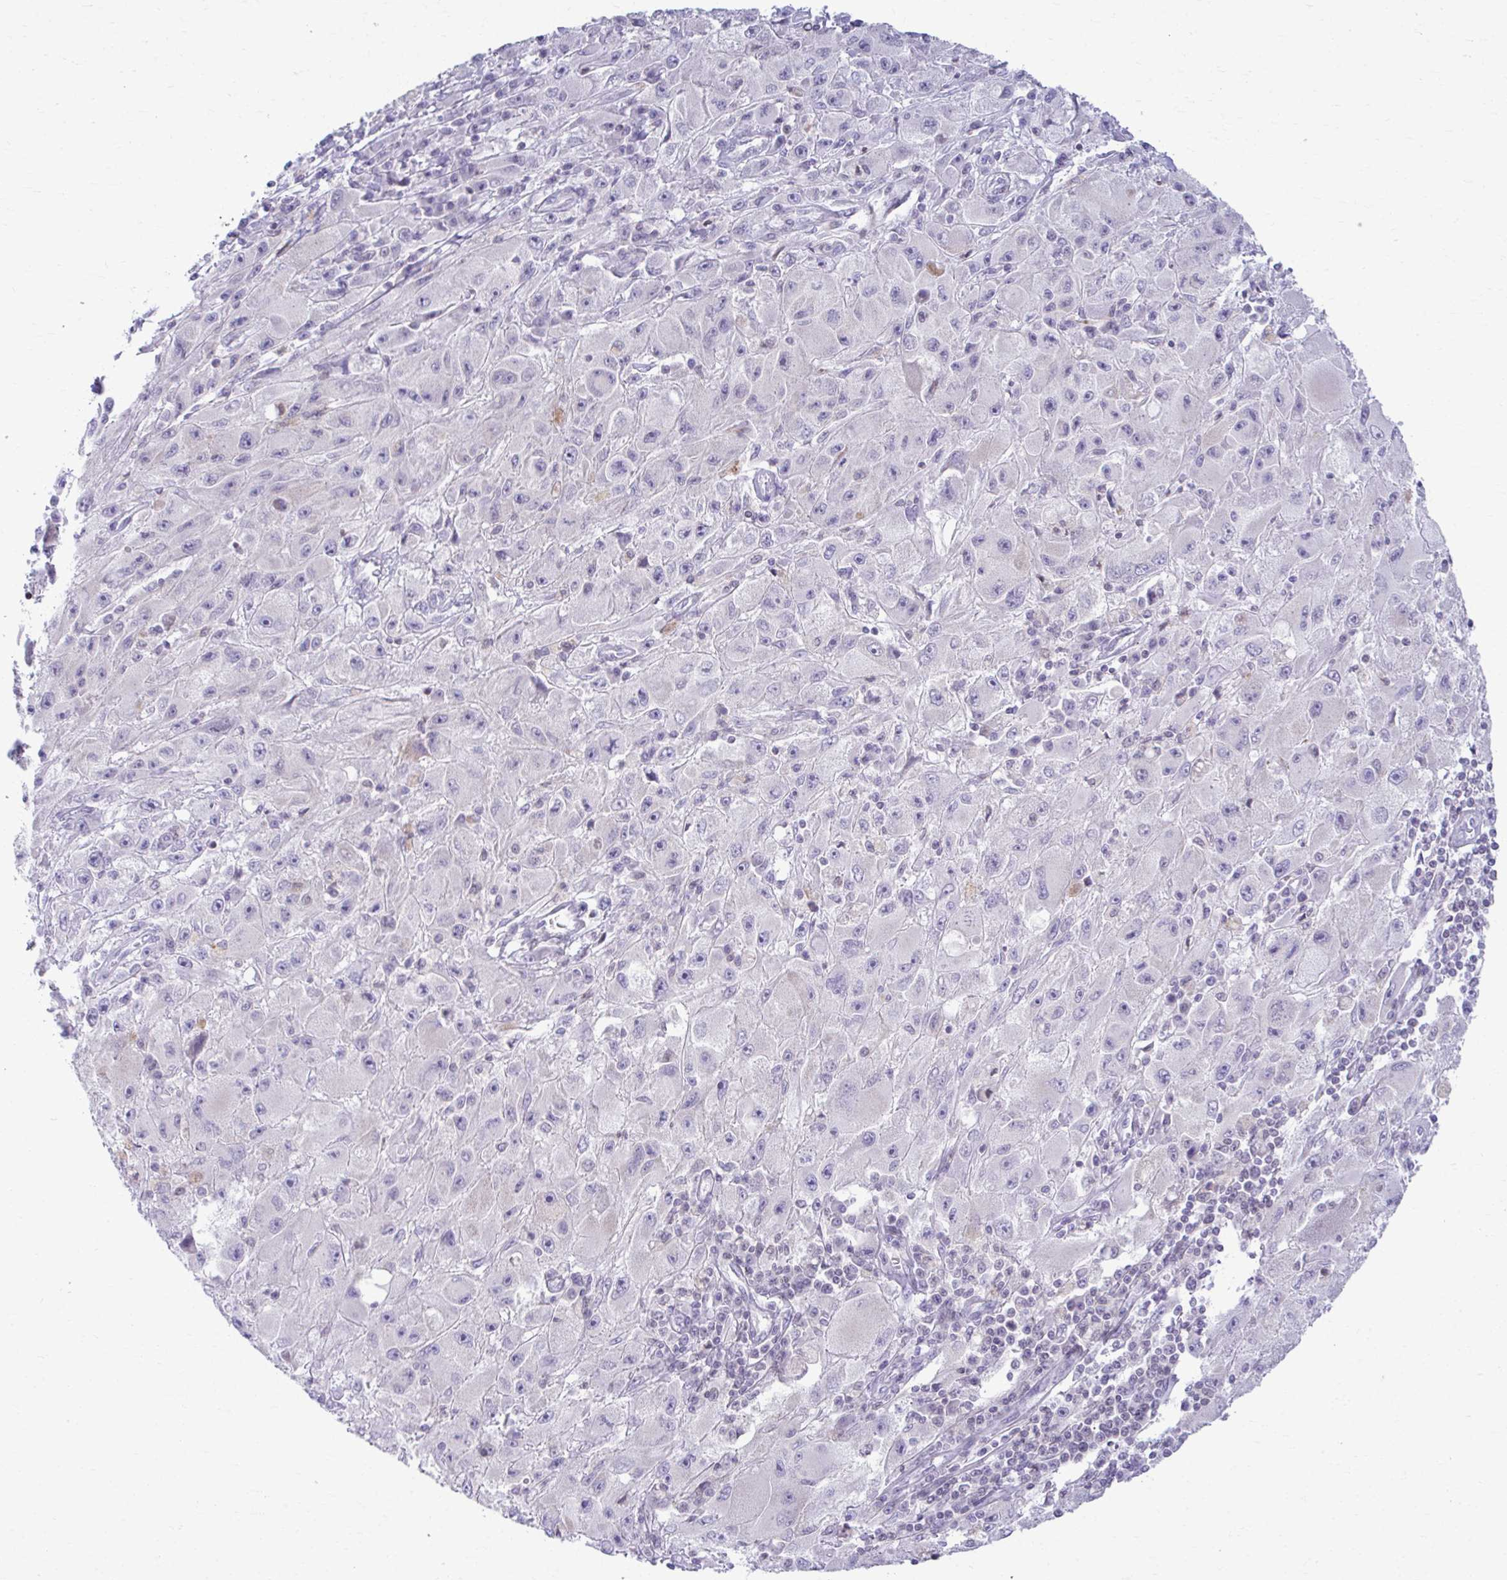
{"staining": {"intensity": "negative", "quantity": "none", "location": "none"}, "tissue": "melanoma", "cell_type": "Tumor cells", "image_type": "cancer", "snomed": [{"axis": "morphology", "description": "Malignant melanoma, Metastatic site"}, {"axis": "topography", "description": "Skin"}], "caption": "Melanoma was stained to show a protein in brown. There is no significant positivity in tumor cells.", "gene": "OR7A5", "patient": {"sex": "male", "age": 53}}